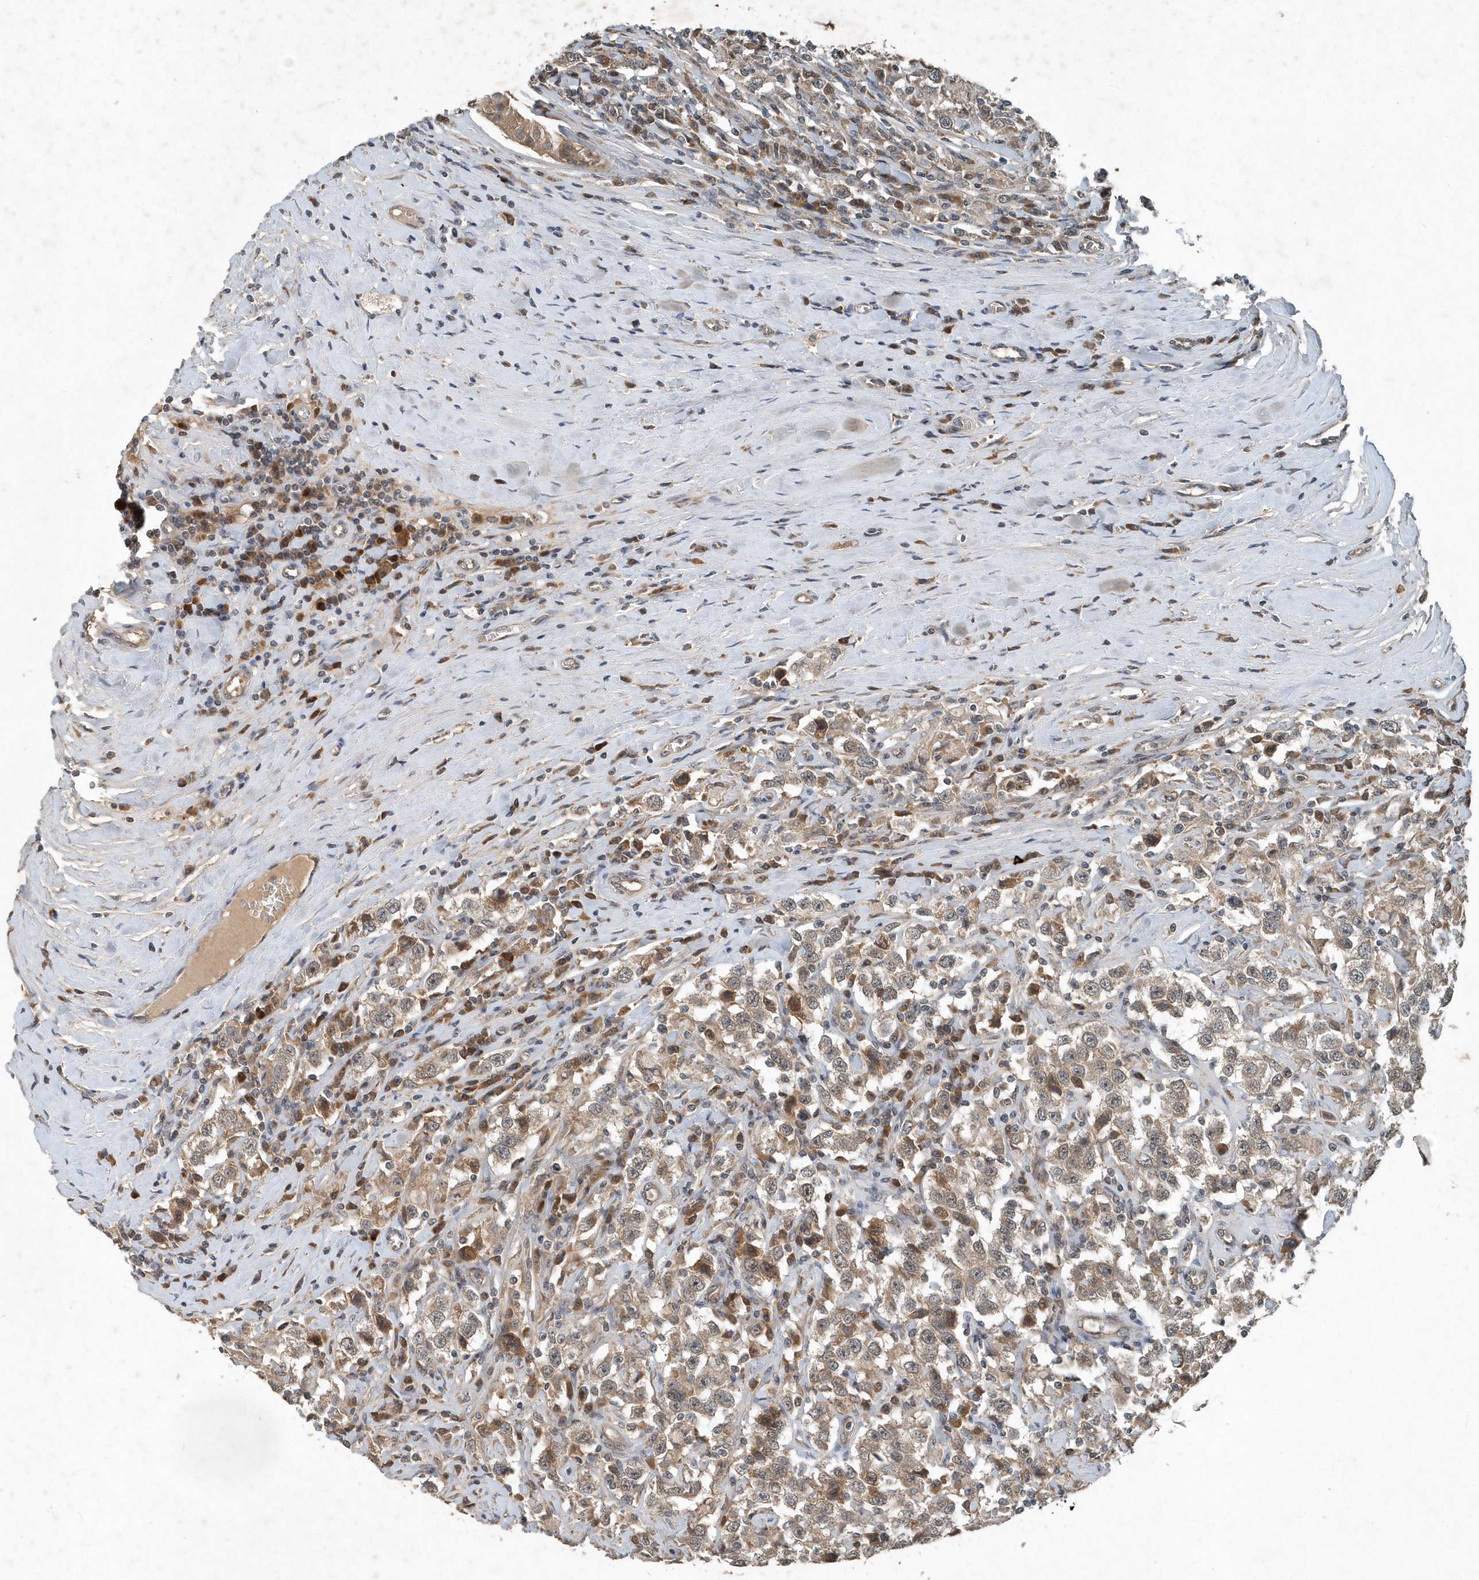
{"staining": {"intensity": "weak", "quantity": ">75%", "location": "cytoplasmic/membranous"}, "tissue": "testis cancer", "cell_type": "Tumor cells", "image_type": "cancer", "snomed": [{"axis": "morphology", "description": "Seminoma, NOS"}, {"axis": "topography", "description": "Testis"}], "caption": "Protein expression analysis of human testis cancer (seminoma) reveals weak cytoplasmic/membranous staining in about >75% of tumor cells.", "gene": "SCFD2", "patient": {"sex": "male", "age": 41}}